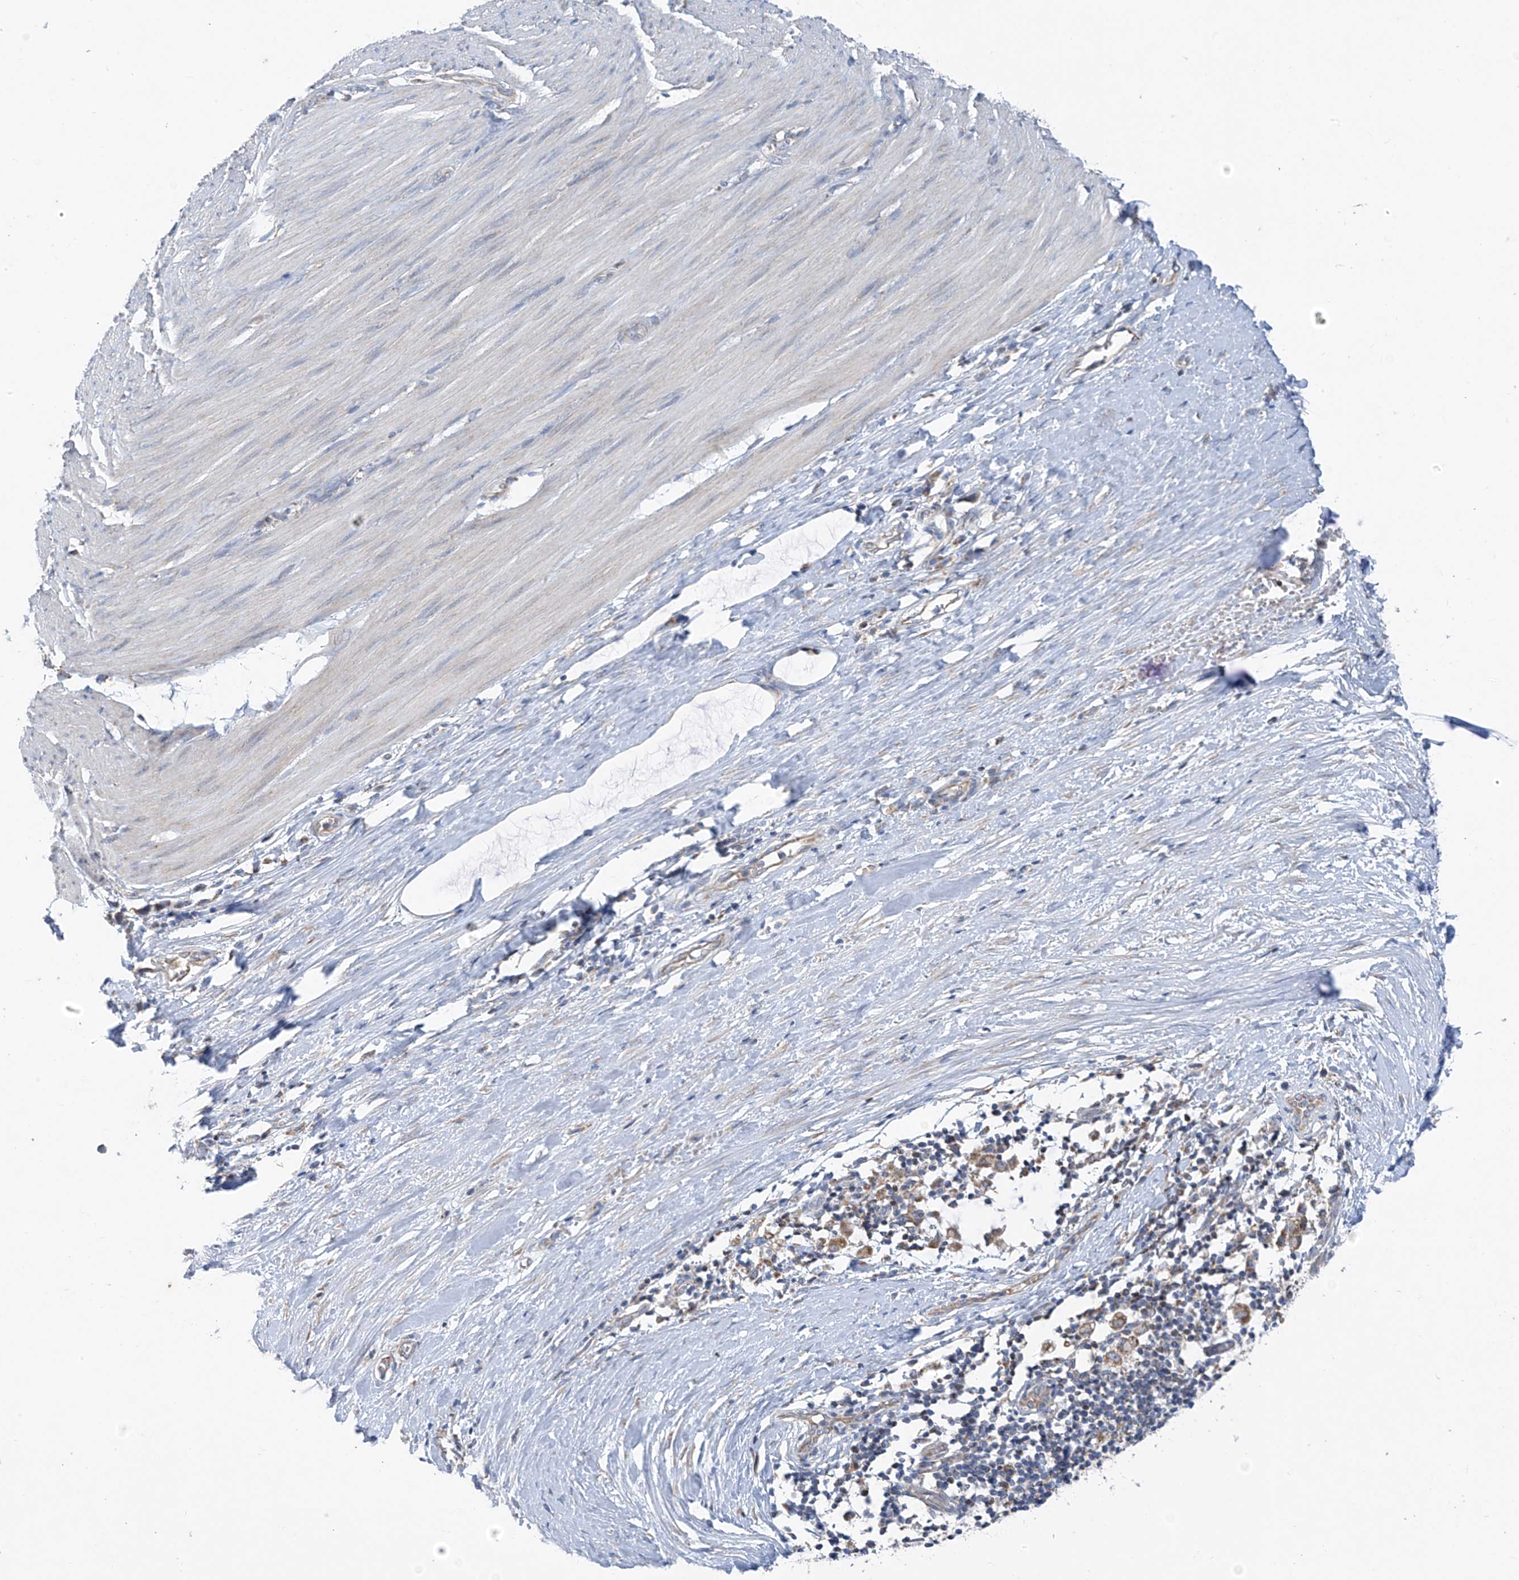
{"staining": {"intensity": "negative", "quantity": "none", "location": "none"}, "tissue": "smooth muscle", "cell_type": "Smooth muscle cells", "image_type": "normal", "snomed": [{"axis": "morphology", "description": "Normal tissue, NOS"}, {"axis": "morphology", "description": "Adenocarcinoma, NOS"}, {"axis": "topography", "description": "Colon"}, {"axis": "topography", "description": "Peripheral nerve tissue"}], "caption": "Benign smooth muscle was stained to show a protein in brown. There is no significant expression in smooth muscle cells.", "gene": "EOMES", "patient": {"sex": "male", "age": 14}}